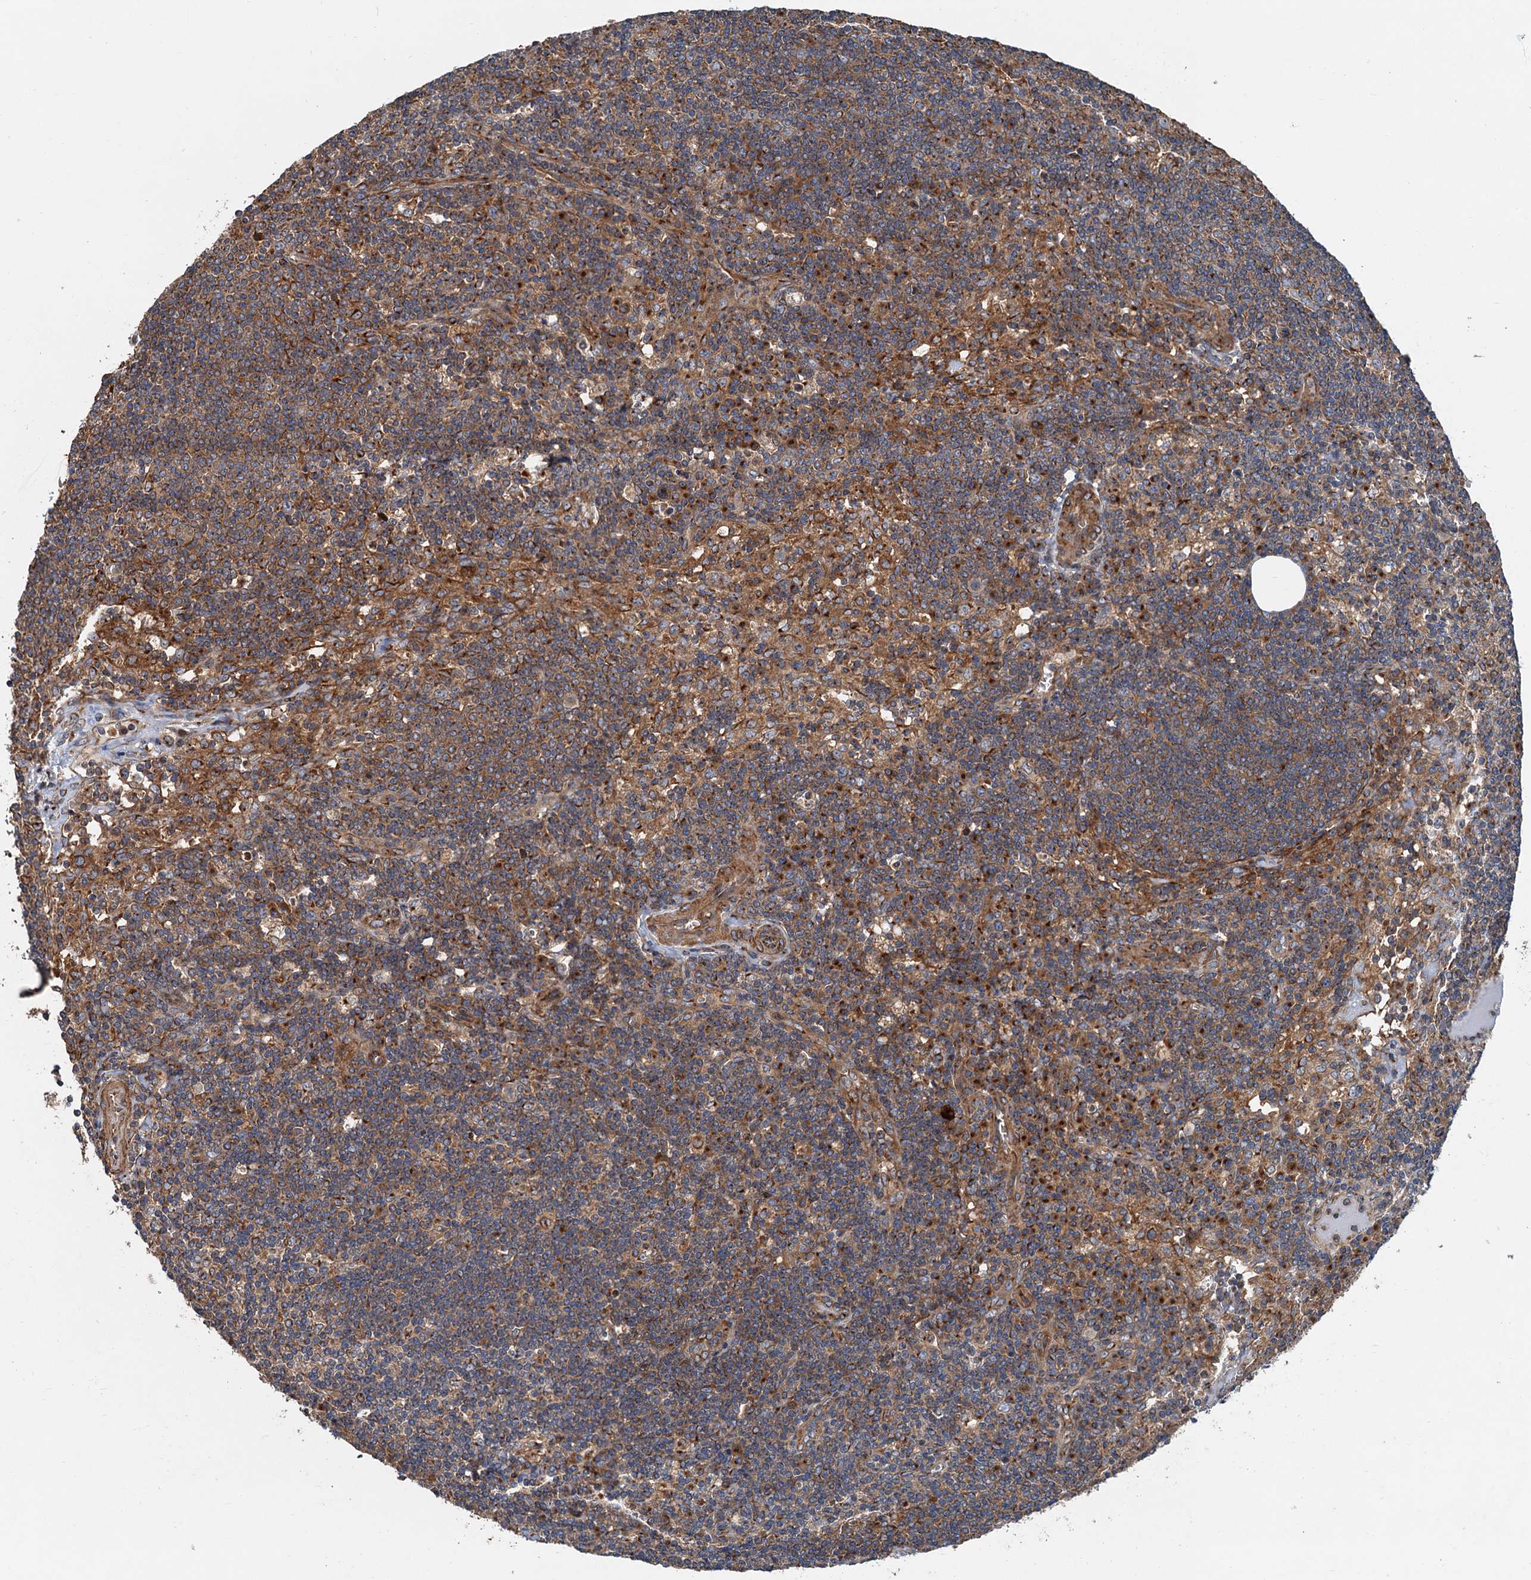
{"staining": {"intensity": "moderate", "quantity": ">75%", "location": "cytoplasmic/membranous"}, "tissue": "lymph node", "cell_type": "Germinal center cells", "image_type": "normal", "snomed": [{"axis": "morphology", "description": "Normal tissue, NOS"}, {"axis": "topography", "description": "Lymph node"}], "caption": "Unremarkable lymph node shows moderate cytoplasmic/membranous staining in approximately >75% of germinal center cells.", "gene": "ANKRD26", "patient": {"sex": "male", "age": 58}}